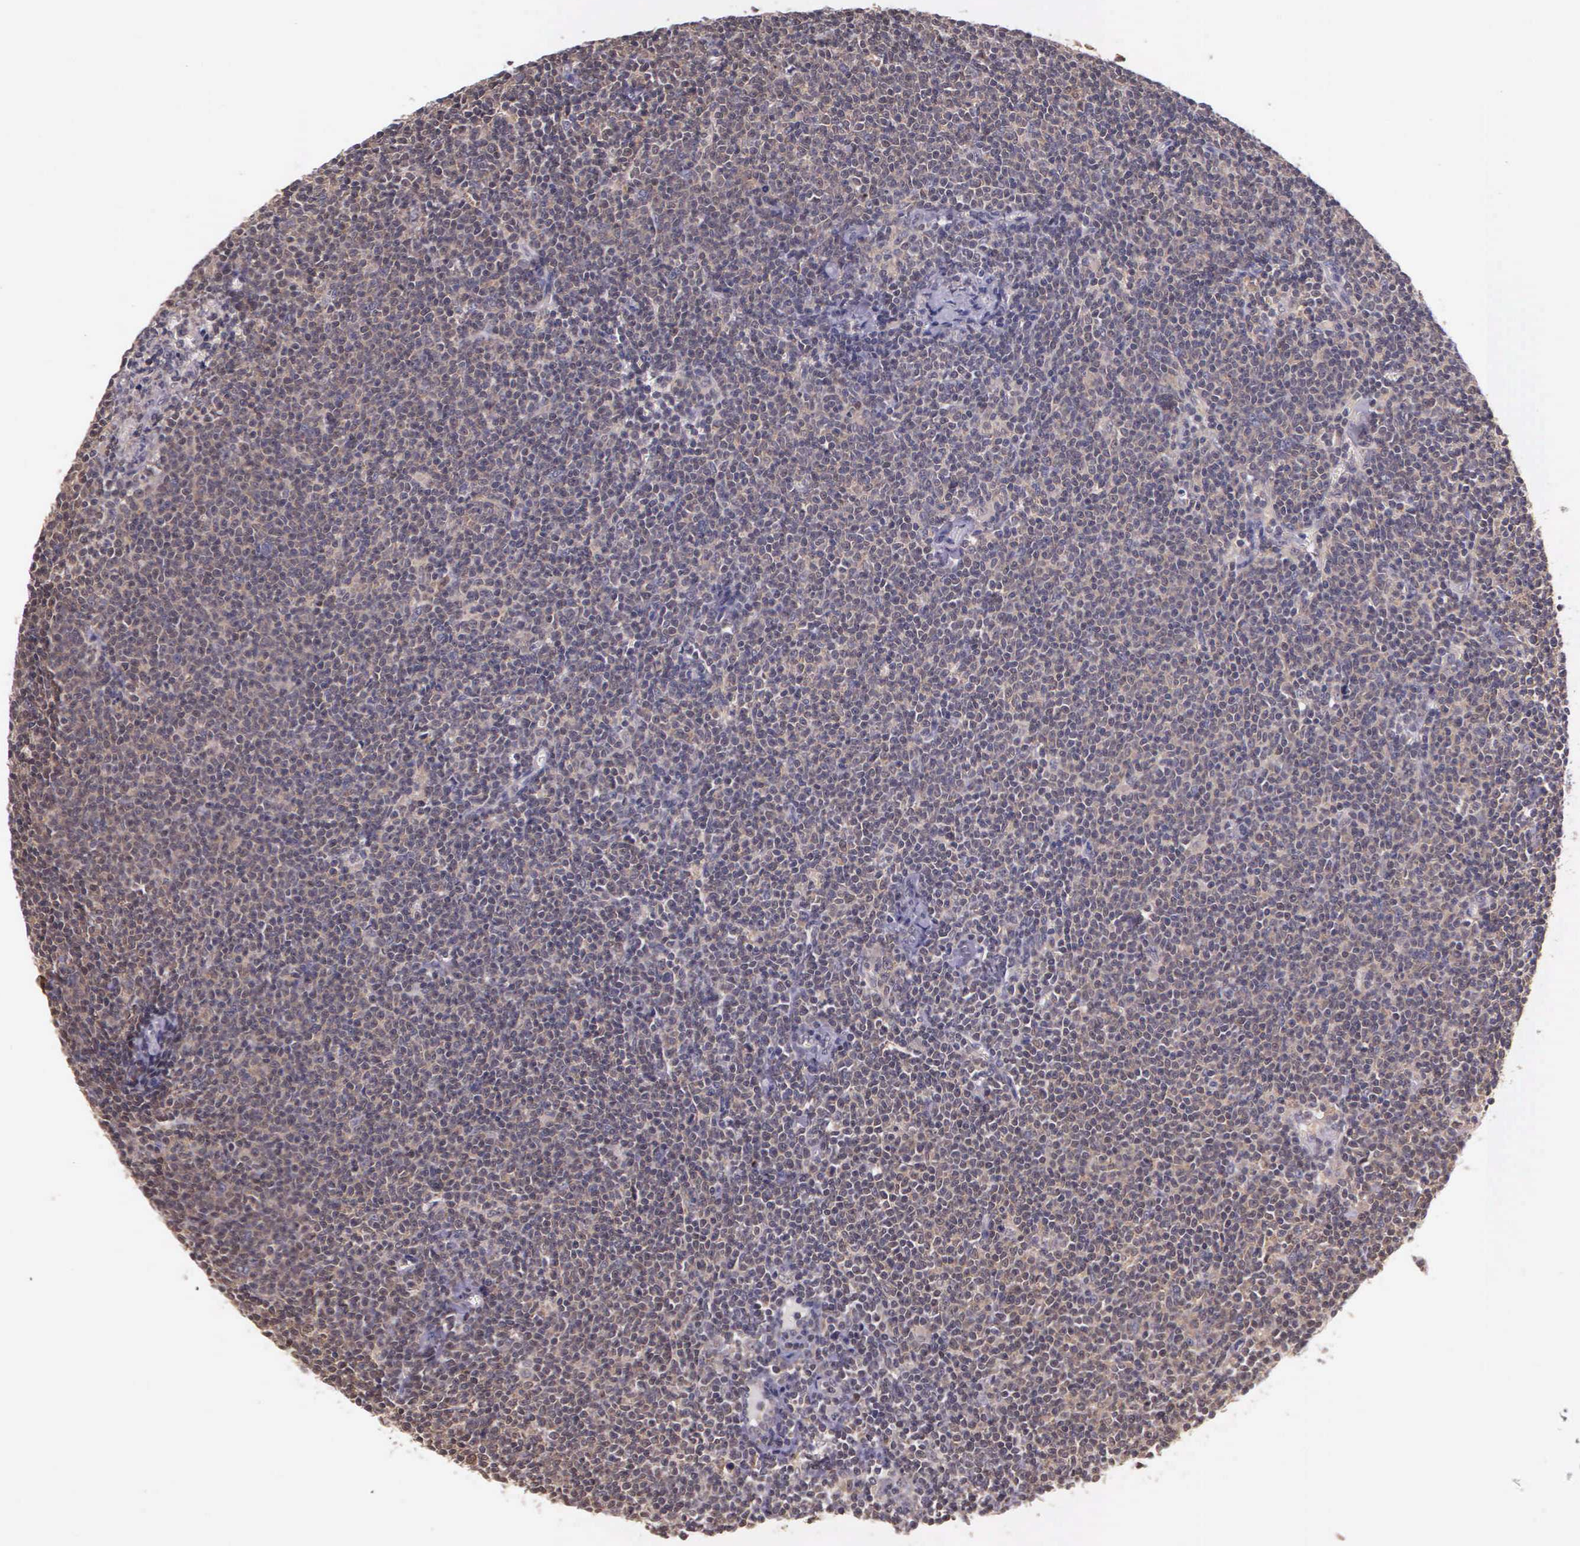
{"staining": {"intensity": "negative", "quantity": "none", "location": "none"}, "tissue": "lymphoma", "cell_type": "Tumor cells", "image_type": "cancer", "snomed": [{"axis": "morphology", "description": "Malignant lymphoma, non-Hodgkin's type, Low grade"}, {"axis": "topography", "description": "Lymph node"}], "caption": "Tumor cells are negative for protein expression in human lymphoma.", "gene": "IGBP1", "patient": {"sex": "male", "age": 65}}